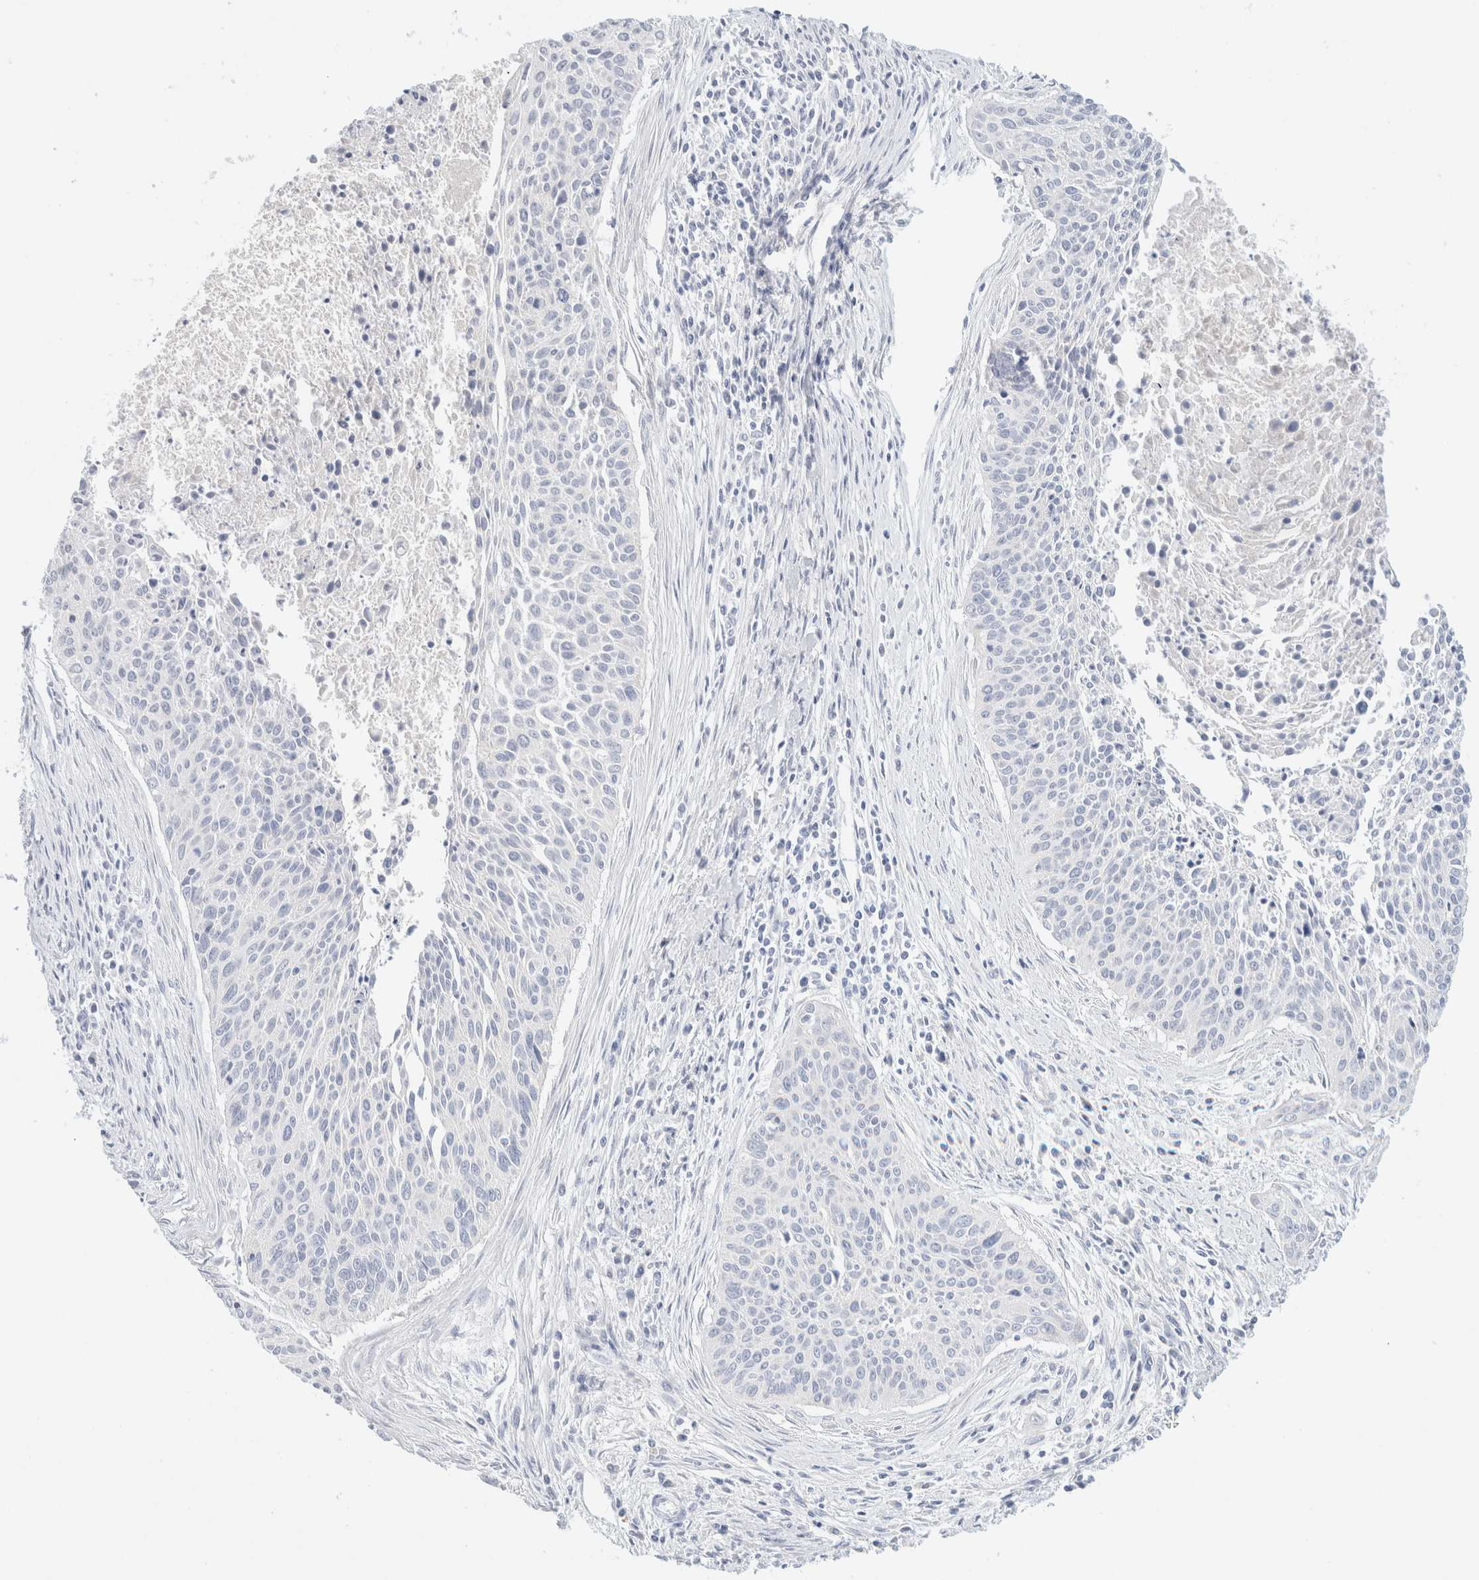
{"staining": {"intensity": "negative", "quantity": "none", "location": "none"}, "tissue": "cervical cancer", "cell_type": "Tumor cells", "image_type": "cancer", "snomed": [{"axis": "morphology", "description": "Squamous cell carcinoma, NOS"}, {"axis": "topography", "description": "Cervix"}], "caption": "High power microscopy photomicrograph of an IHC photomicrograph of squamous cell carcinoma (cervical), revealing no significant positivity in tumor cells.", "gene": "HEXD", "patient": {"sex": "female", "age": 55}}